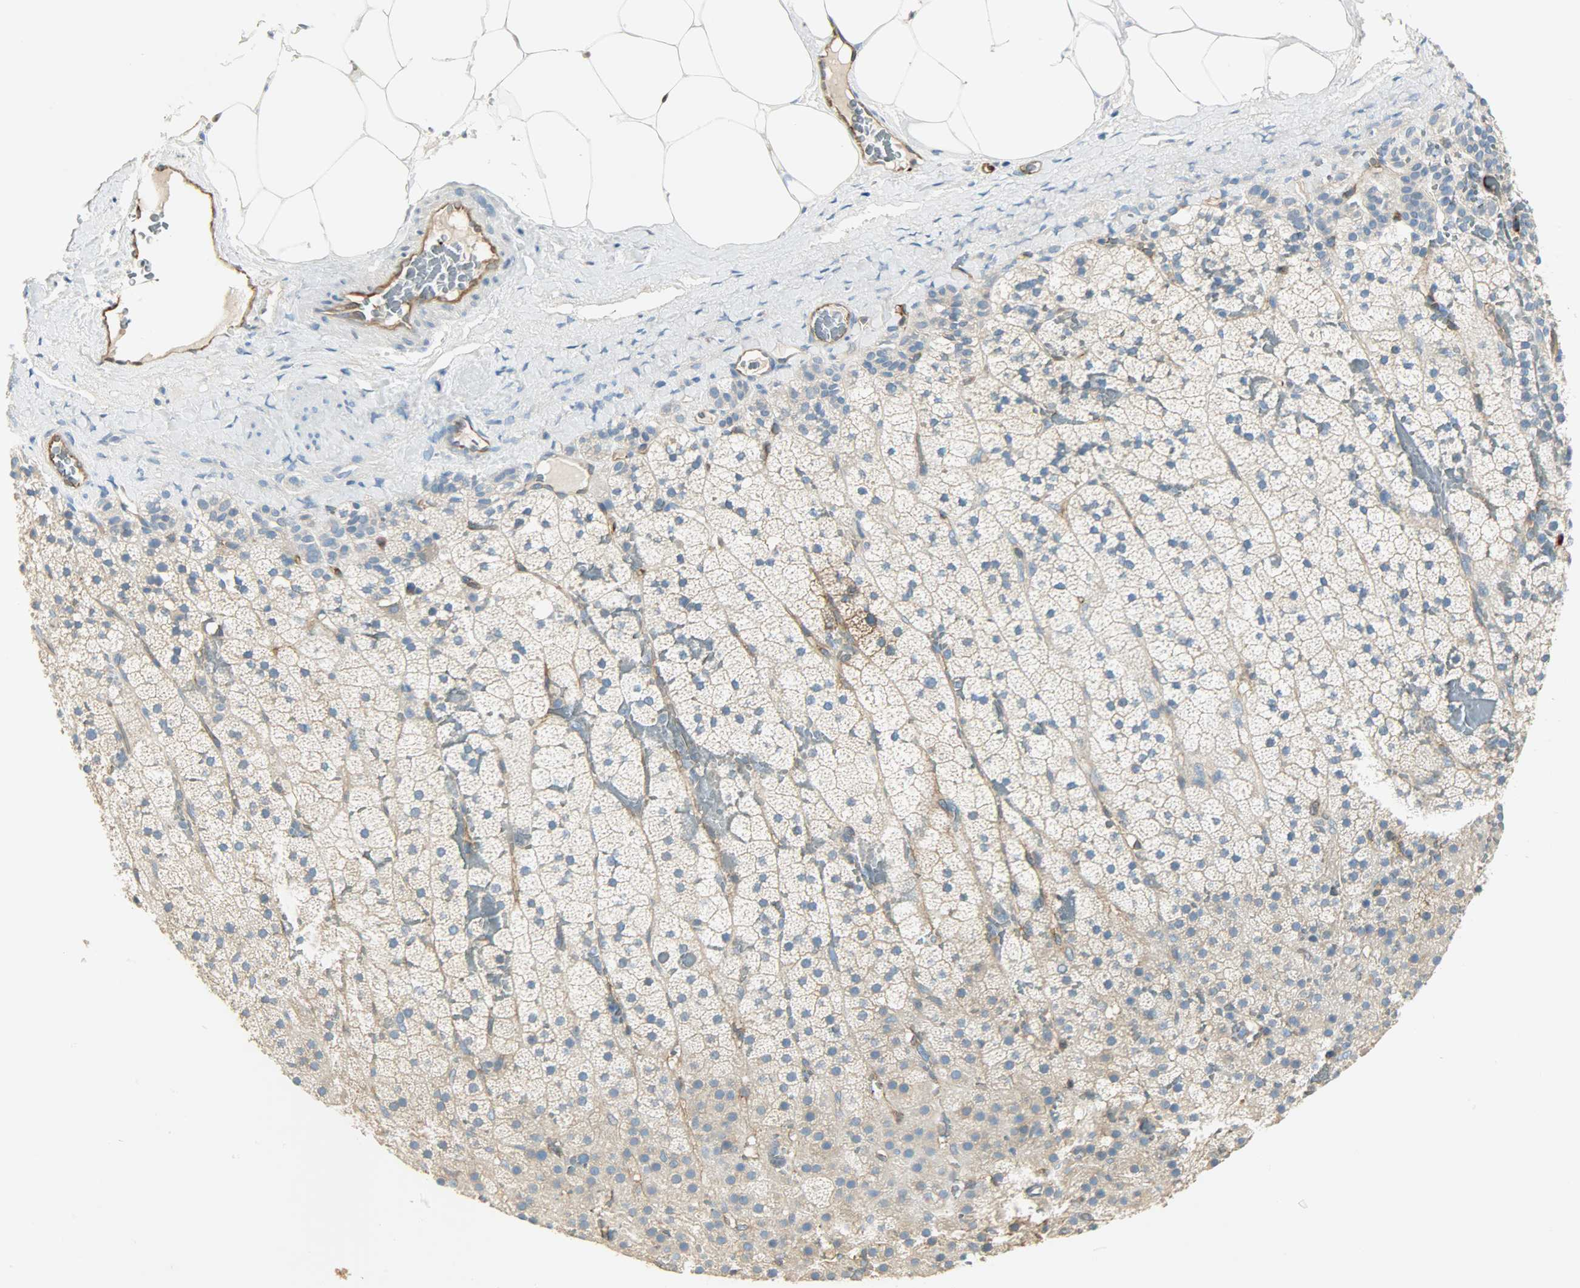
{"staining": {"intensity": "moderate", "quantity": ">75%", "location": "cytoplasmic/membranous"}, "tissue": "adrenal gland", "cell_type": "Glandular cells", "image_type": "normal", "snomed": [{"axis": "morphology", "description": "Normal tissue, NOS"}, {"axis": "topography", "description": "Adrenal gland"}], "caption": "Immunohistochemistry of unremarkable adrenal gland exhibits medium levels of moderate cytoplasmic/membranous positivity in approximately >75% of glandular cells.", "gene": "WARS1", "patient": {"sex": "male", "age": 35}}